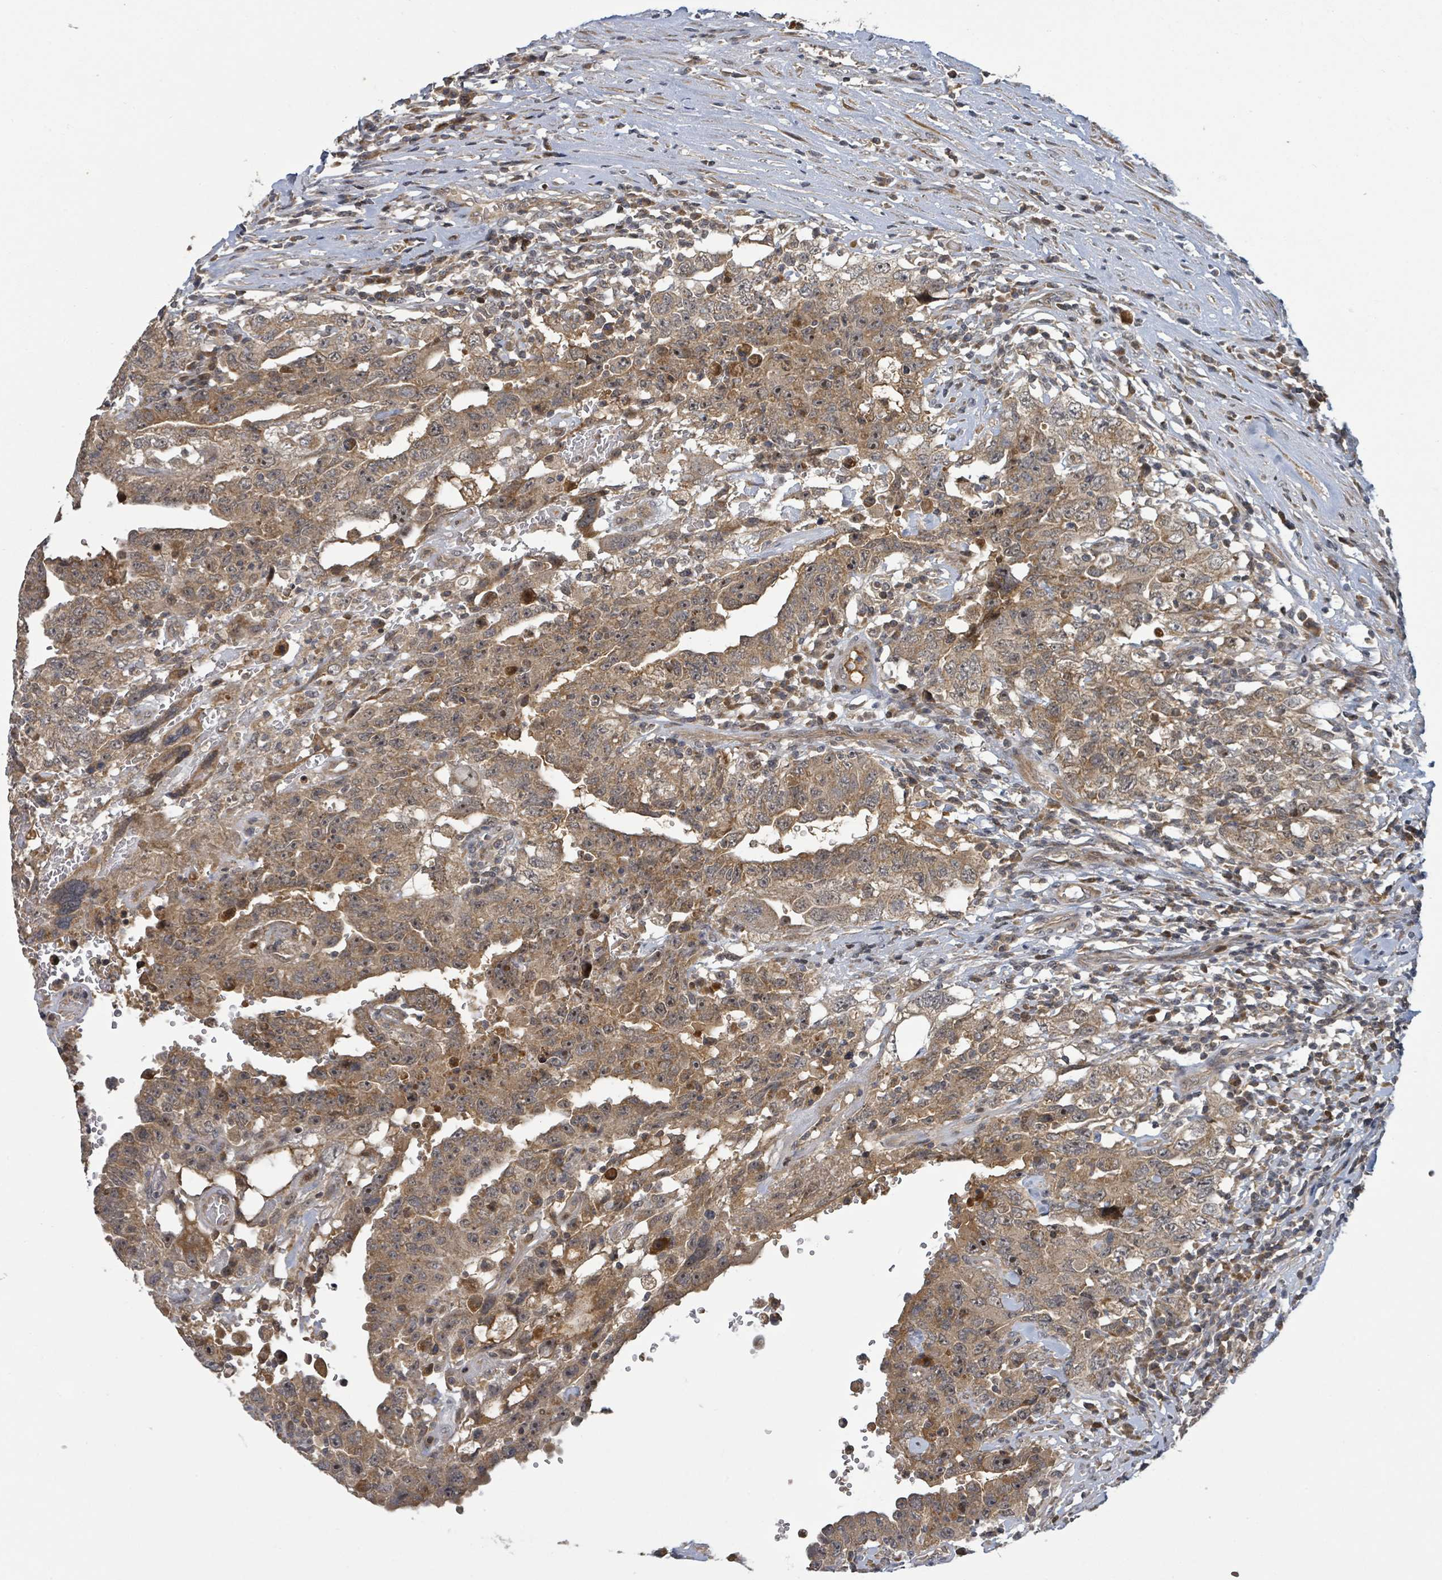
{"staining": {"intensity": "moderate", "quantity": ">75%", "location": "cytoplasmic/membranous"}, "tissue": "testis cancer", "cell_type": "Tumor cells", "image_type": "cancer", "snomed": [{"axis": "morphology", "description": "Carcinoma, Embryonal, NOS"}, {"axis": "topography", "description": "Testis"}], "caption": "An image of human testis cancer stained for a protein exhibits moderate cytoplasmic/membranous brown staining in tumor cells.", "gene": "ITGA11", "patient": {"sex": "male", "age": 26}}